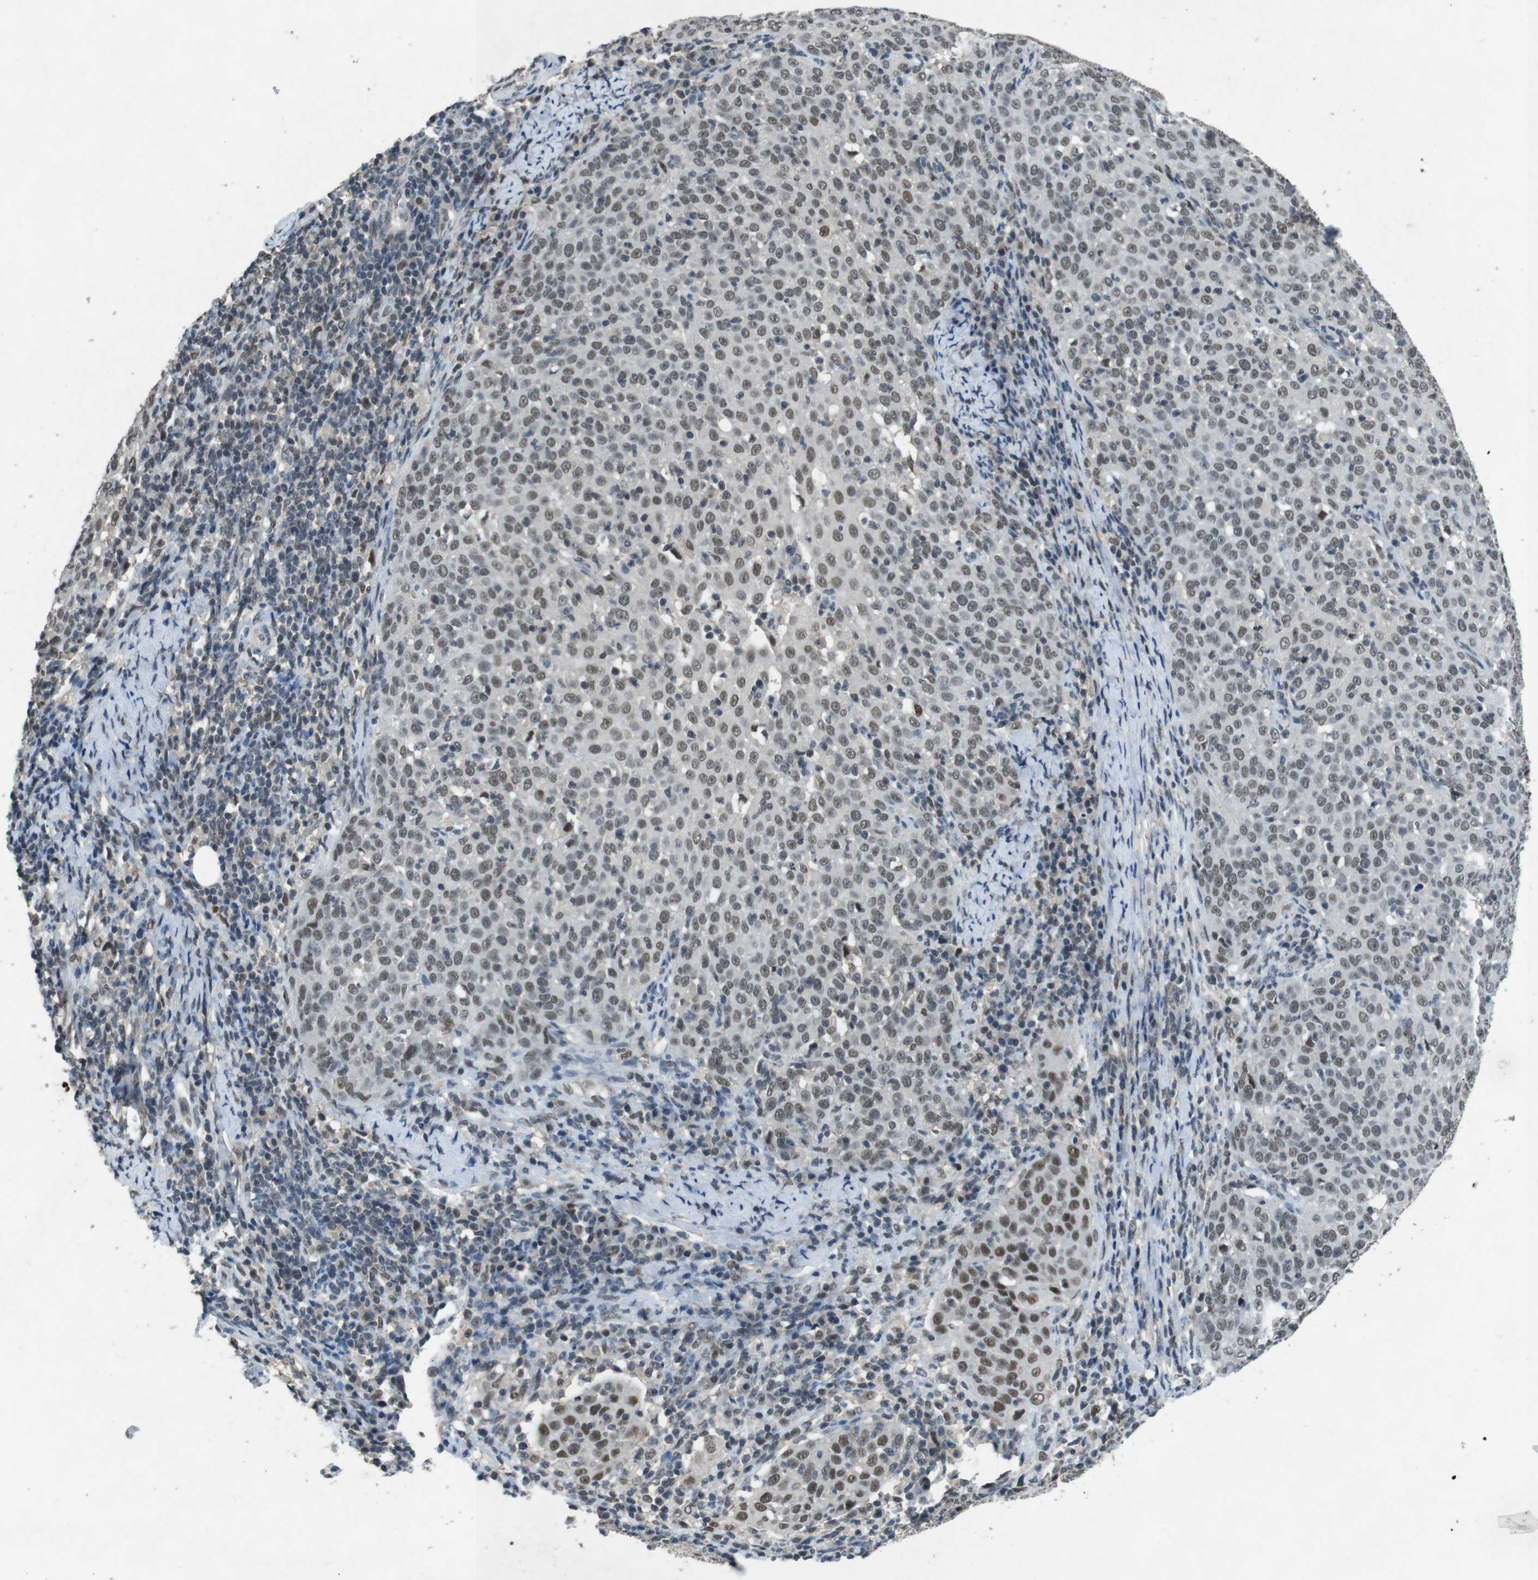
{"staining": {"intensity": "weak", "quantity": ">75%", "location": "nuclear"}, "tissue": "cervical cancer", "cell_type": "Tumor cells", "image_type": "cancer", "snomed": [{"axis": "morphology", "description": "Squamous cell carcinoma, NOS"}, {"axis": "topography", "description": "Cervix"}], "caption": "This is a photomicrograph of immunohistochemistry (IHC) staining of cervical cancer, which shows weak expression in the nuclear of tumor cells.", "gene": "USP7", "patient": {"sex": "female", "age": 51}}